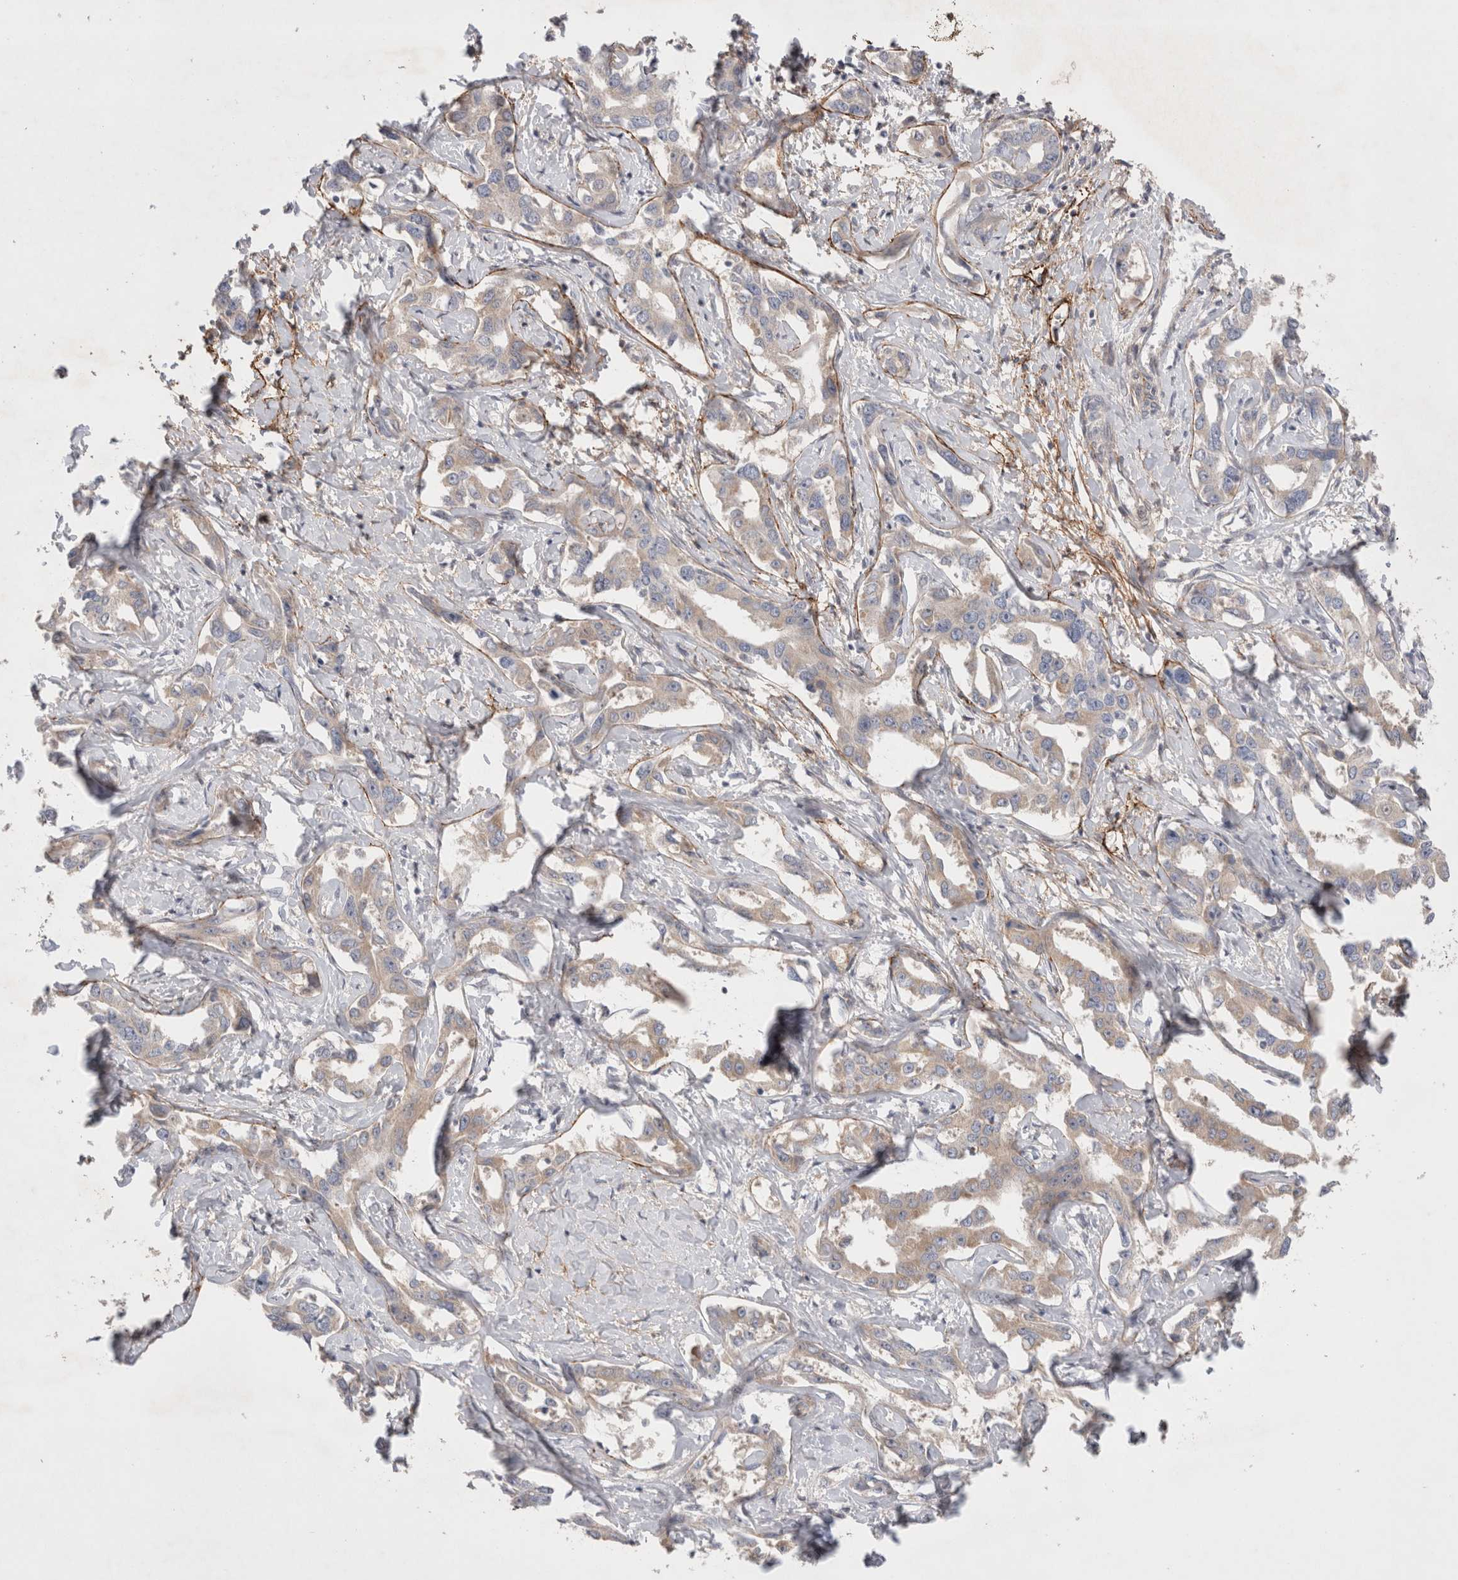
{"staining": {"intensity": "weak", "quantity": "<25%", "location": "cytoplasmic/membranous"}, "tissue": "liver cancer", "cell_type": "Tumor cells", "image_type": "cancer", "snomed": [{"axis": "morphology", "description": "Cholangiocarcinoma"}, {"axis": "topography", "description": "Liver"}], "caption": "Immunohistochemistry image of neoplastic tissue: liver cholangiocarcinoma stained with DAB shows no significant protein expression in tumor cells.", "gene": "GSDMB", "patient": {"sex": "male", "age": 59}}